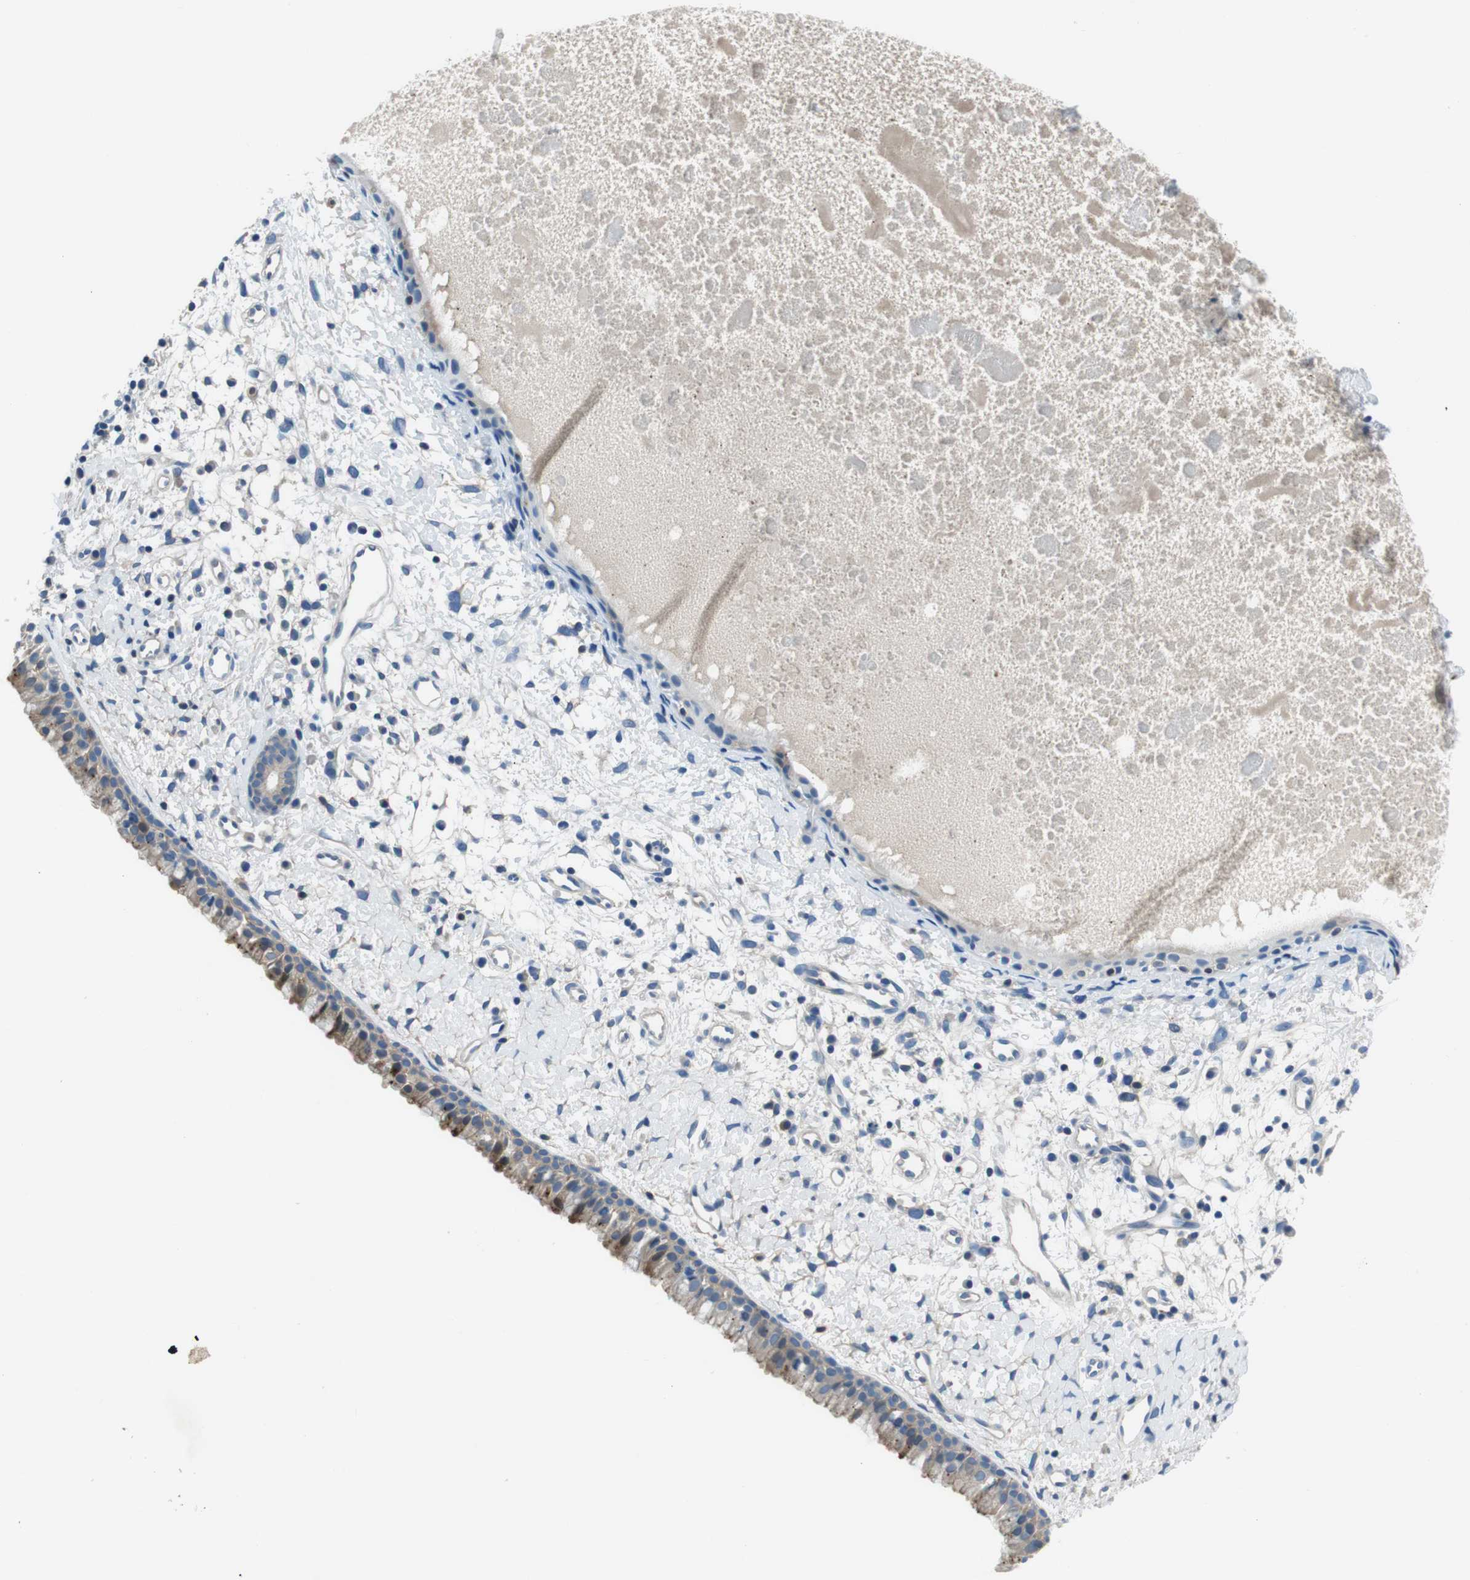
{"staining": {"intensity": "moderate", "quantity": "<25%", "location": "cytoplasmic/membranous"}, "tissue": "nasopharynx", "cell_type": "Respiratory epithelial cells", "image_type": "normal", "snomed": [{"axis": "morphology", "description": "Normal tissue, NOS"}, {"axis": "topography", "description": "Nasopharynx"}], "caption": "Human nasopharynx stained for a protein (brown) demonstrates moderate cytoplasmic/membranous positive expression in approximately <25% of respiratory epithelial cells.", "gene": "TULP3", "patient": {"sex": "male", "age": 22}}